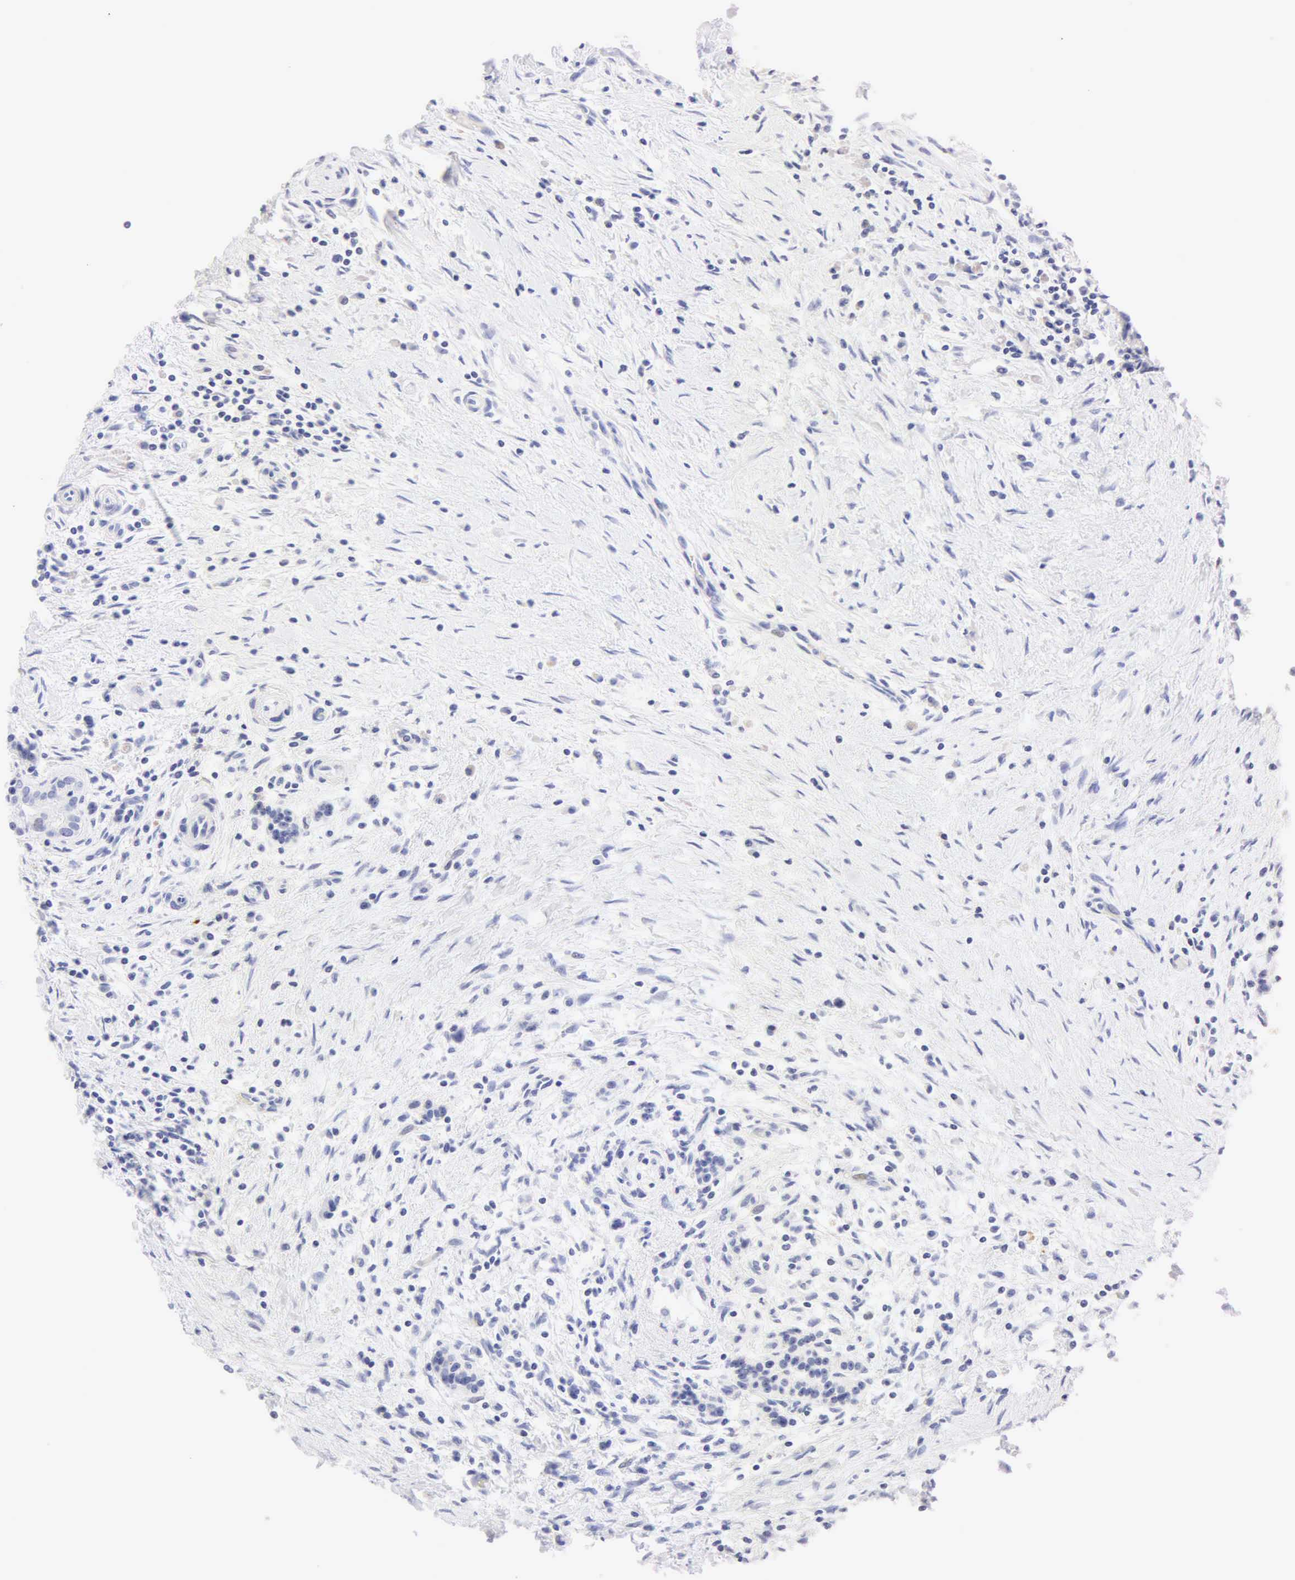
{"staining": {"intensity": "negative", "quantity": "none", "location": "none"}, "tissue": "pancreas", "cell_type": "Exocrine glandular cells", "image_type": "normal", "snomed": [{"axis": "morphology", "description": "Normal tissue, NOS"}, {"axis": "topography", "description": "Pancreas"}], "caption": "An immunohistochemistry (IHC) micrograph of benign pancreas is shown. There is no staining in exocrine glandular cells of pancreas.", "gene": "NKX2", "patient": {"sex": "male", "age": 73}}